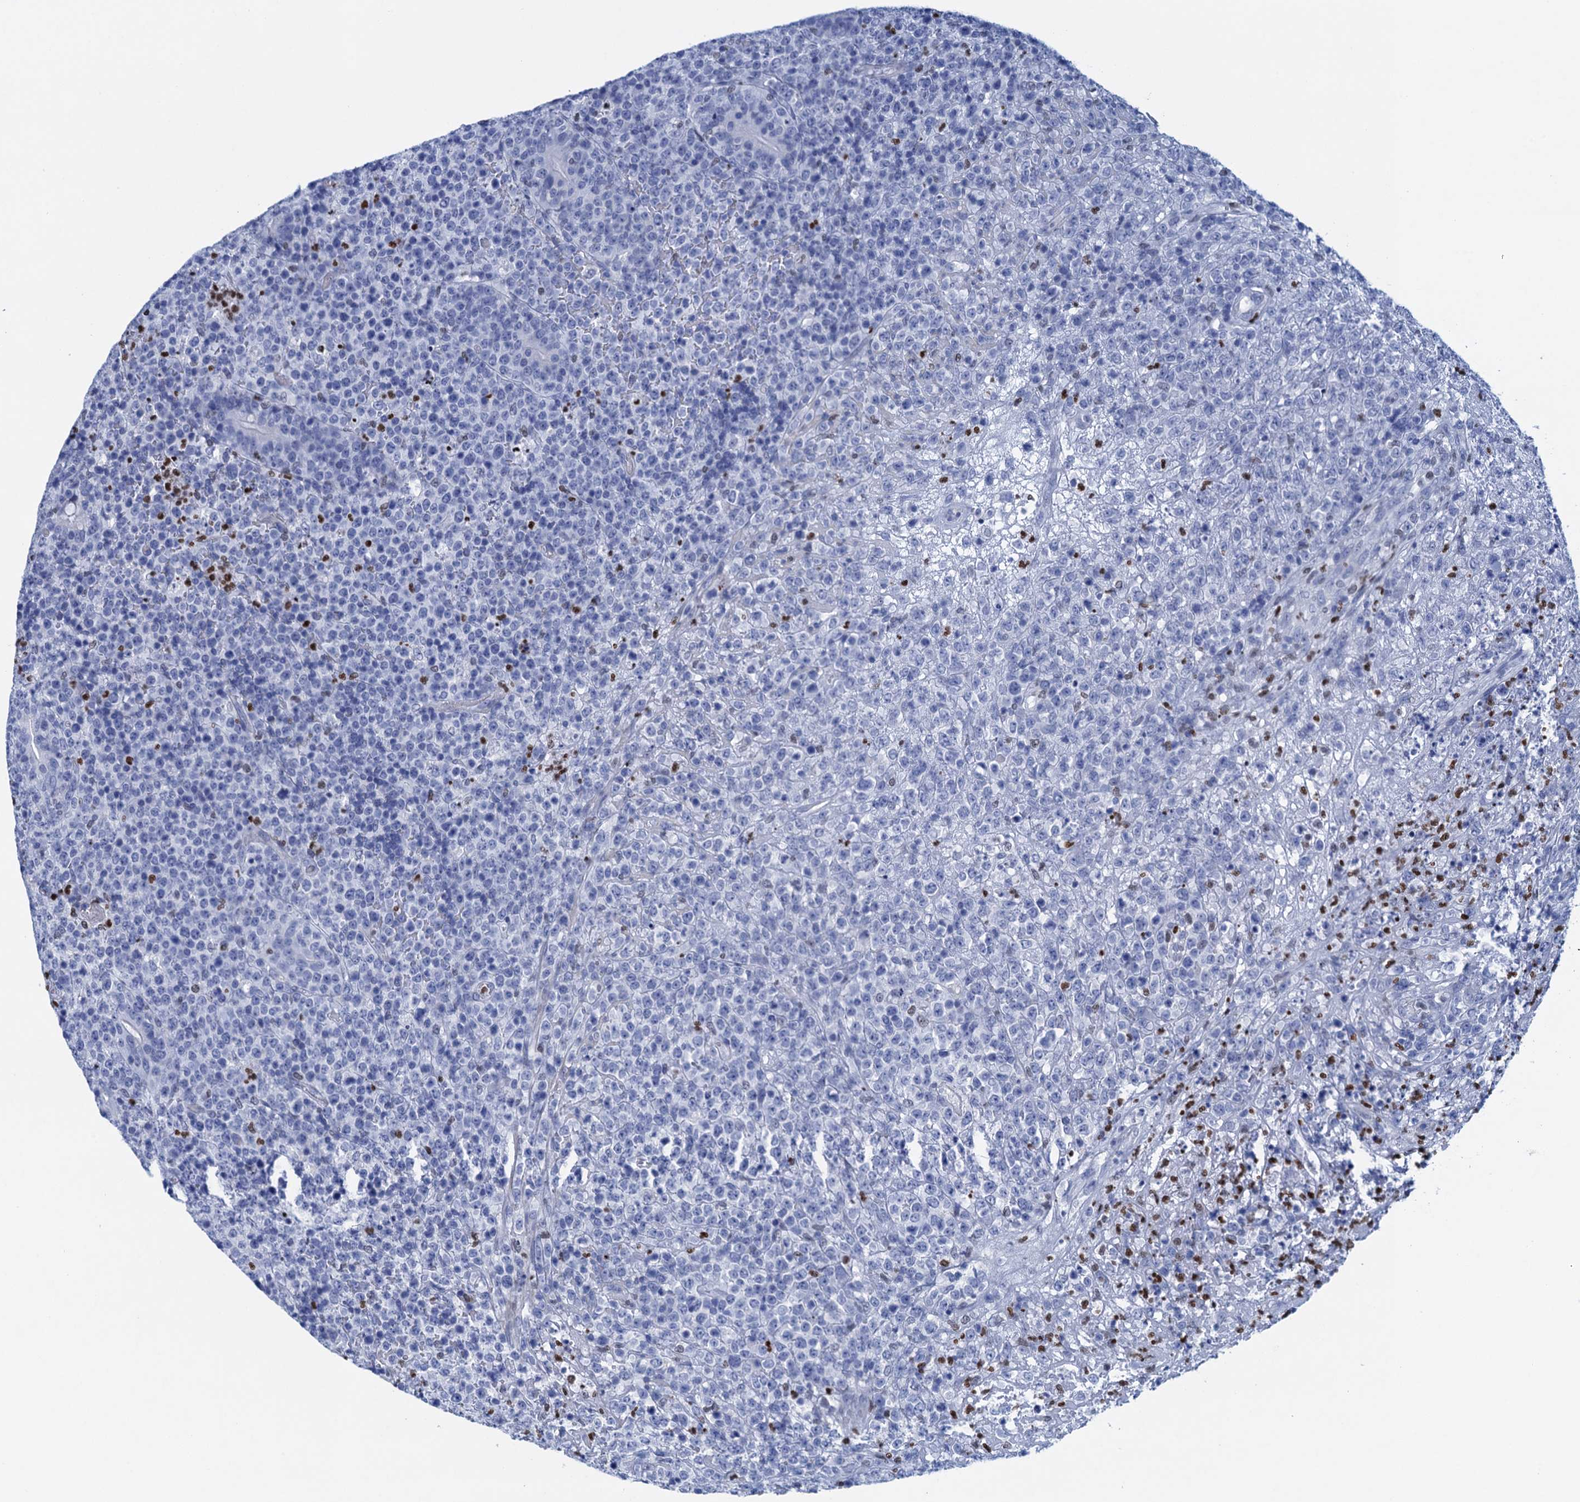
{"staining": {"intensity": "negative", "quantity": "none", "location": "none"}, "tissue": "lymphoma", "cell_type": "Tumor cells", "image_type": "cancer", "snomed": [{"axis": "morphology", "description": "Malignant lymphoma, non-Hodgkin's type, High grade"}, {"axis": "topography", "description": "Colon"}], "caption": "A photomicrograph of lymphoma stained for a protein shows no brown staining in tumor cells.", "gene": "RHCG", "patient": {"sex": "female", "age": 53}}